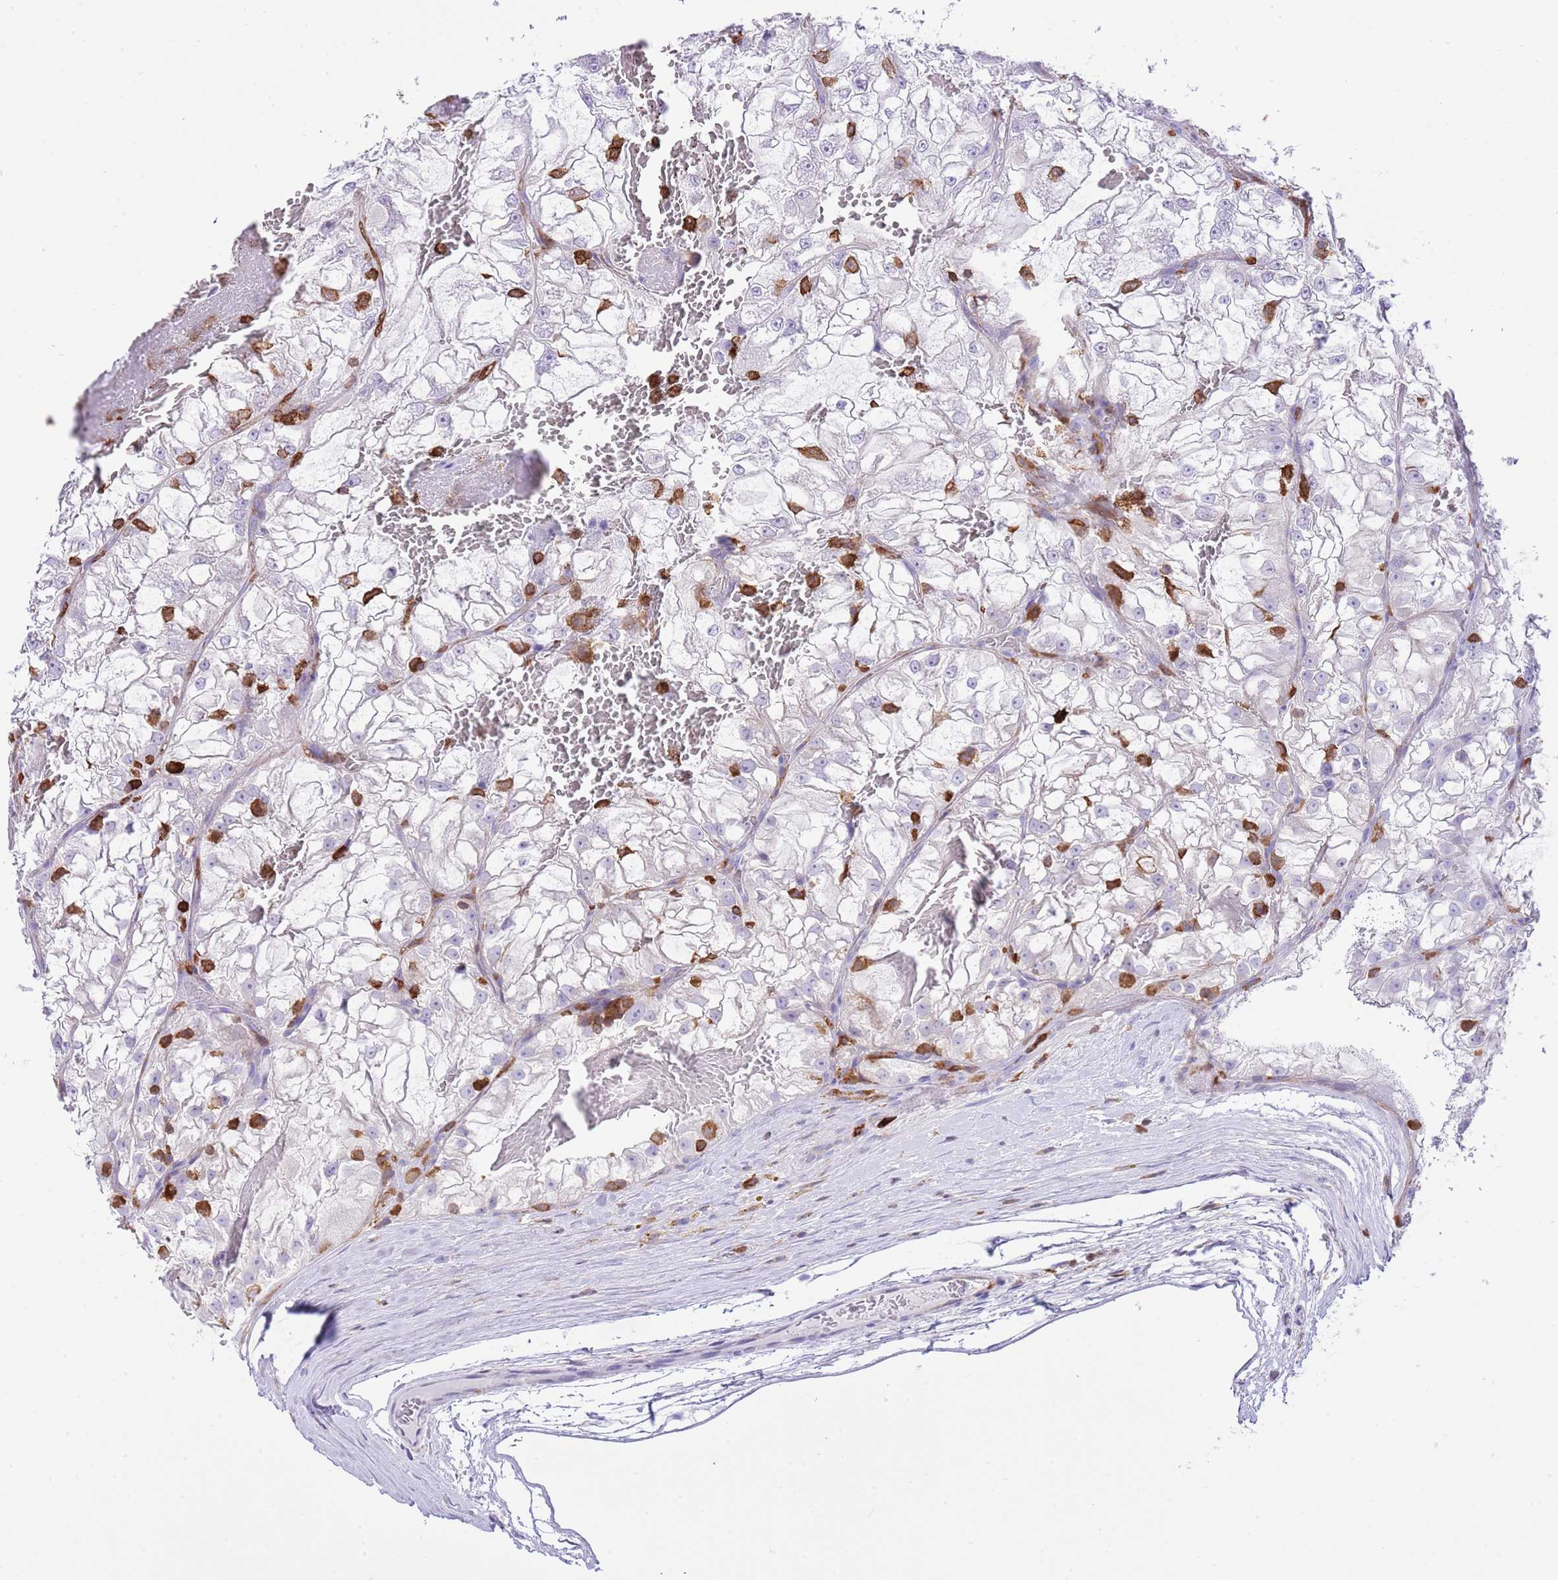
{"staining": {"intensity": "negative", "quantity": "none", "location": "none"}, "tissue": "renal cancer", "cell_type": "Tumor cells", "image_type": "cancer", "snomed": [{"axis": "morphology", "description": "Adenocarcinoma, NOS"}, {"axis": "topography", "description": "Kidney"}], "caption": "Immunohistochemistry (IHC) histopathology image of renal adenocarcinoma stained for a protein (brown), which exhibits no expression in tumor cells. (Immunohistochemistry, brightfield microscopy, high magnification).", "gene": "EFHD2", "patient": {"sex": "female", "age": 72}}